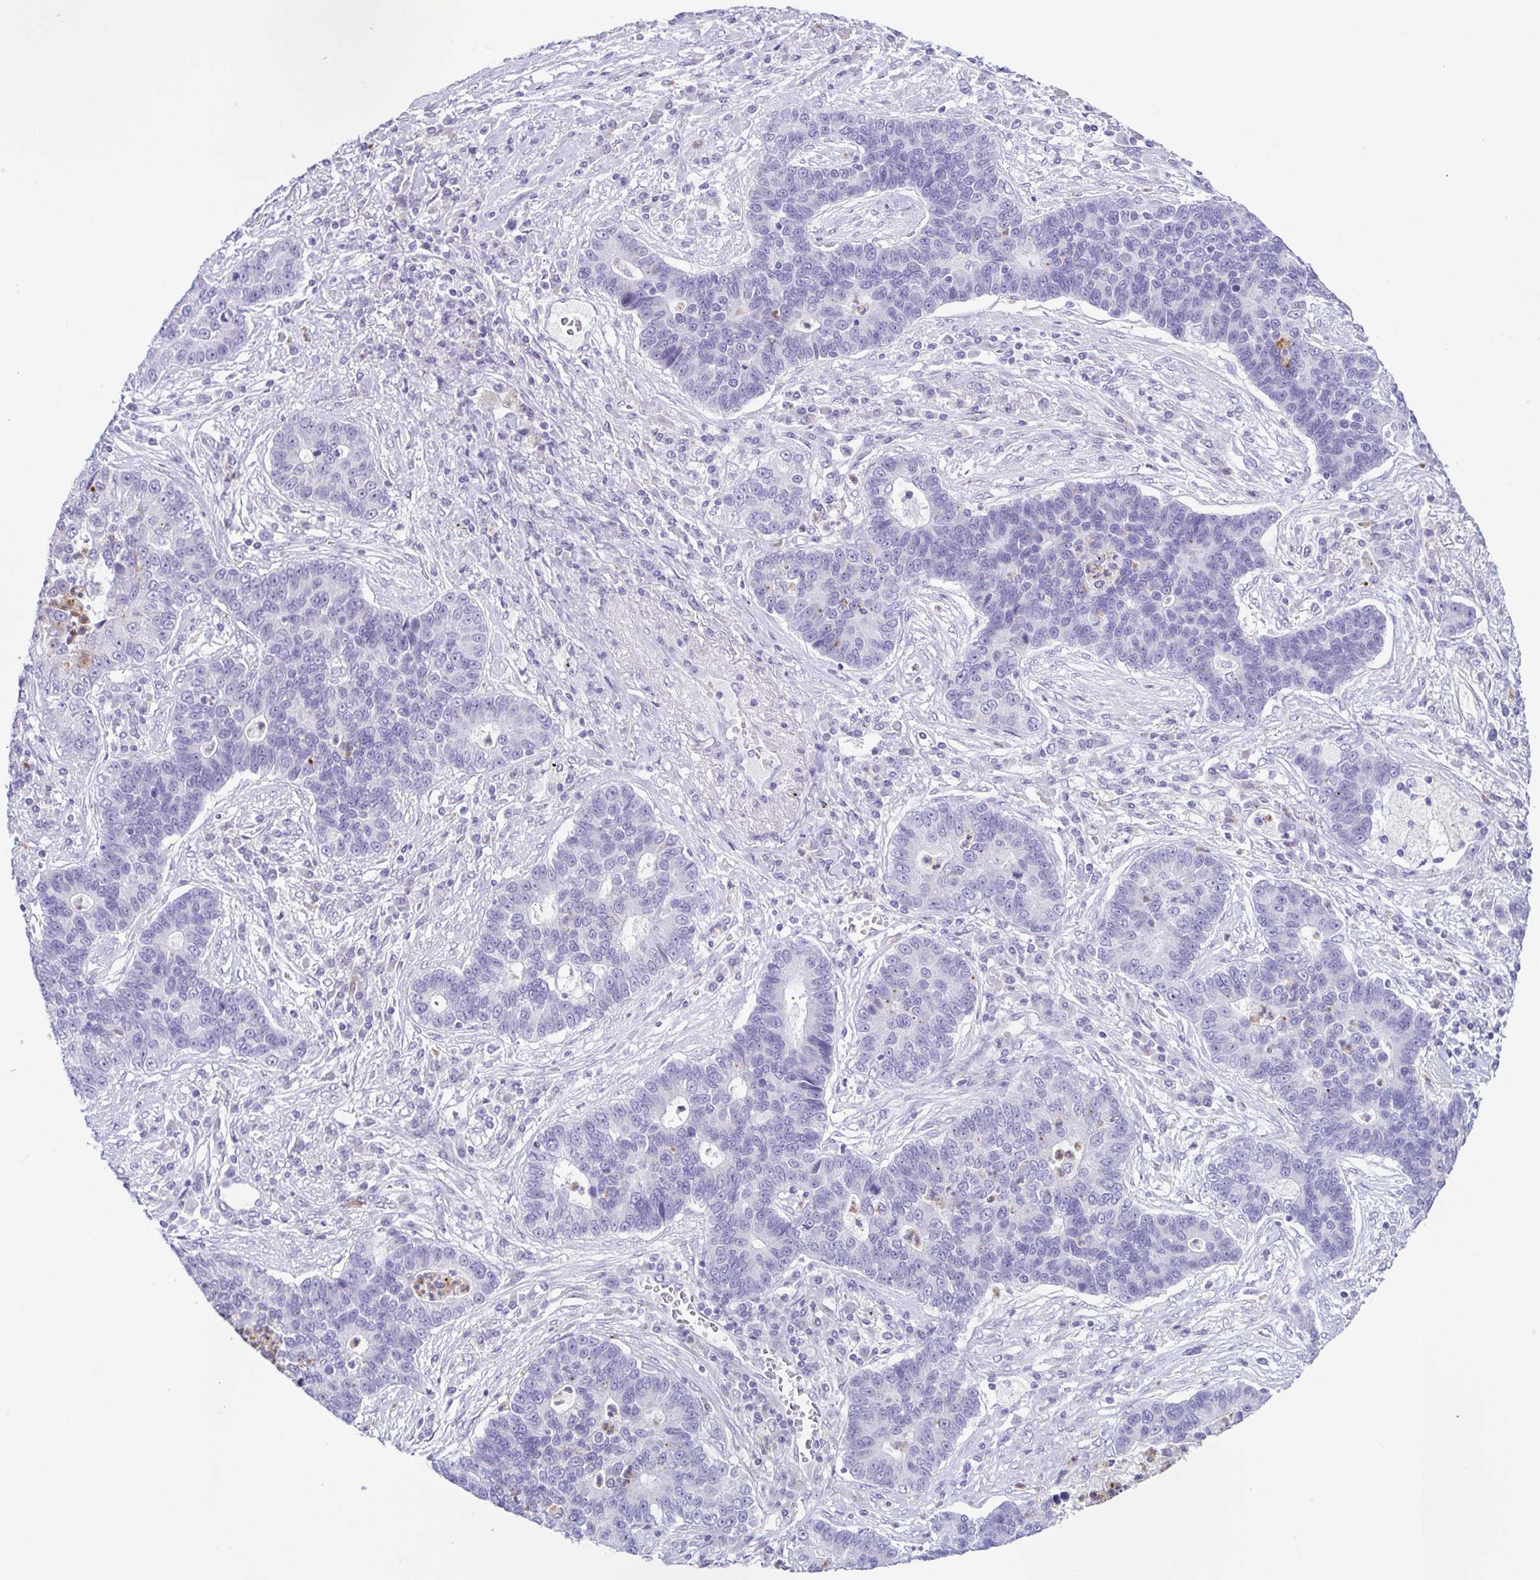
{"staining": {"intensity": "negative", "quantity": "none", "location": "none"}, "tissue": "lung cancer", "cell_type": "Tumor cells", "image_type": "cancer", "snomed": [{"axis": "morphology", "description": "Adenocarcinoma, NOS"}, {"axis": "topography", "description": "Lung"}], "caption": "This is an immunohistochemistry histopathology image of lung cancer (adenocarcinoma). There is no staining in tumor cells.", "gene": "AZU1", "patient": {"sex": "female", "age": 57}}